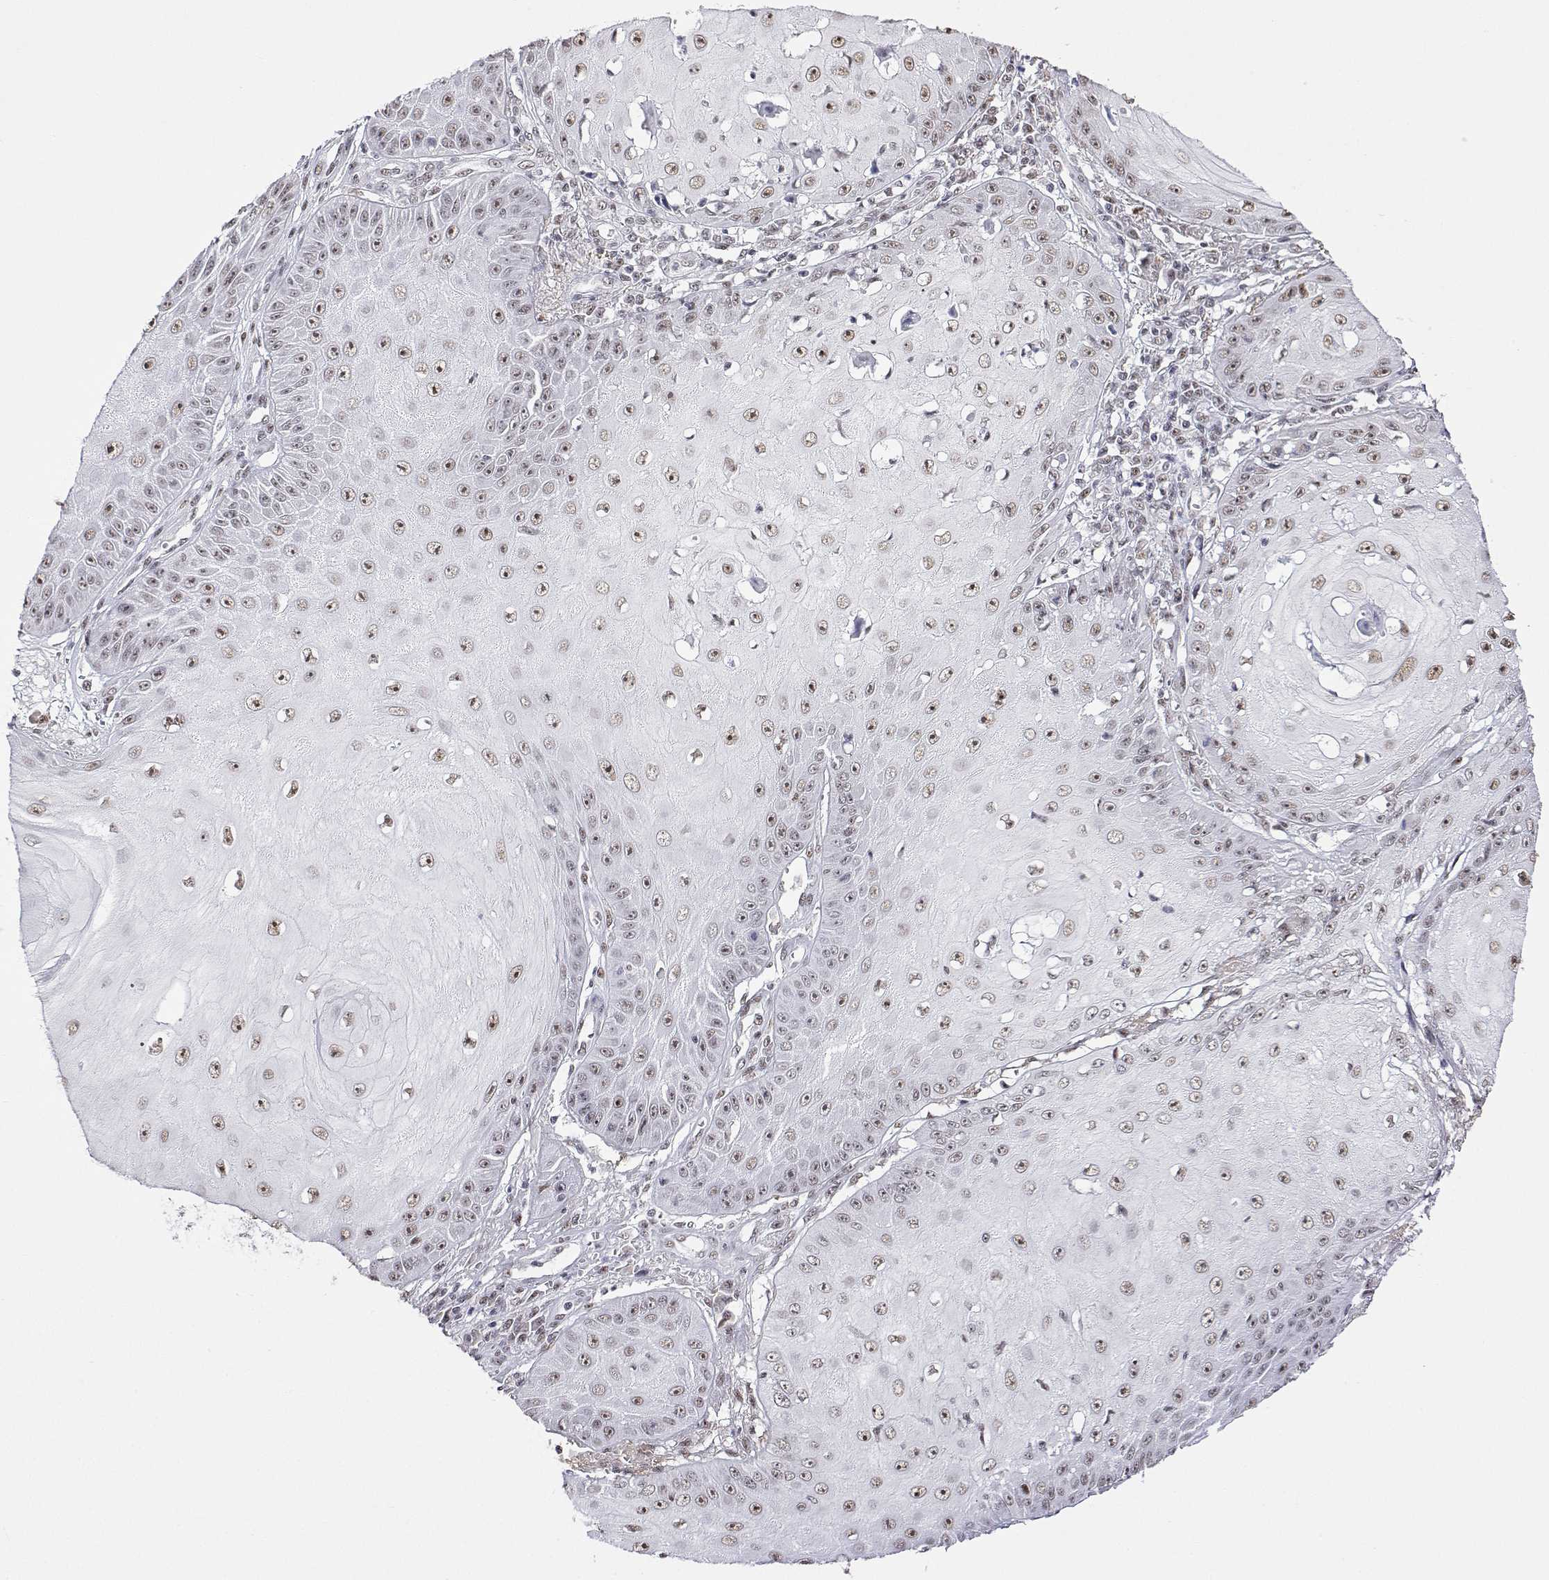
{"staining": {"intensity": "weak", "quantity": ">75%", "location": "nuclear"}, "tissue": "skin cancer", "cell_type": "Tumor cells", "image_type": "cancer", "snomed": [{"axis": "morphology", "description": "Squamous cell carcinoma, NOS"}, {"axis": "topography", "description": "Skin"}], "caption": "DAB (3,3'-diaminobenzidine) immunohistochemical staining of squamous cell carcinoma (skin) shows weak nuclear protein expression in approximately >75% of tumor cells.", "gene": "ADAR", "patient": {"sex": "male", "age": 70}}